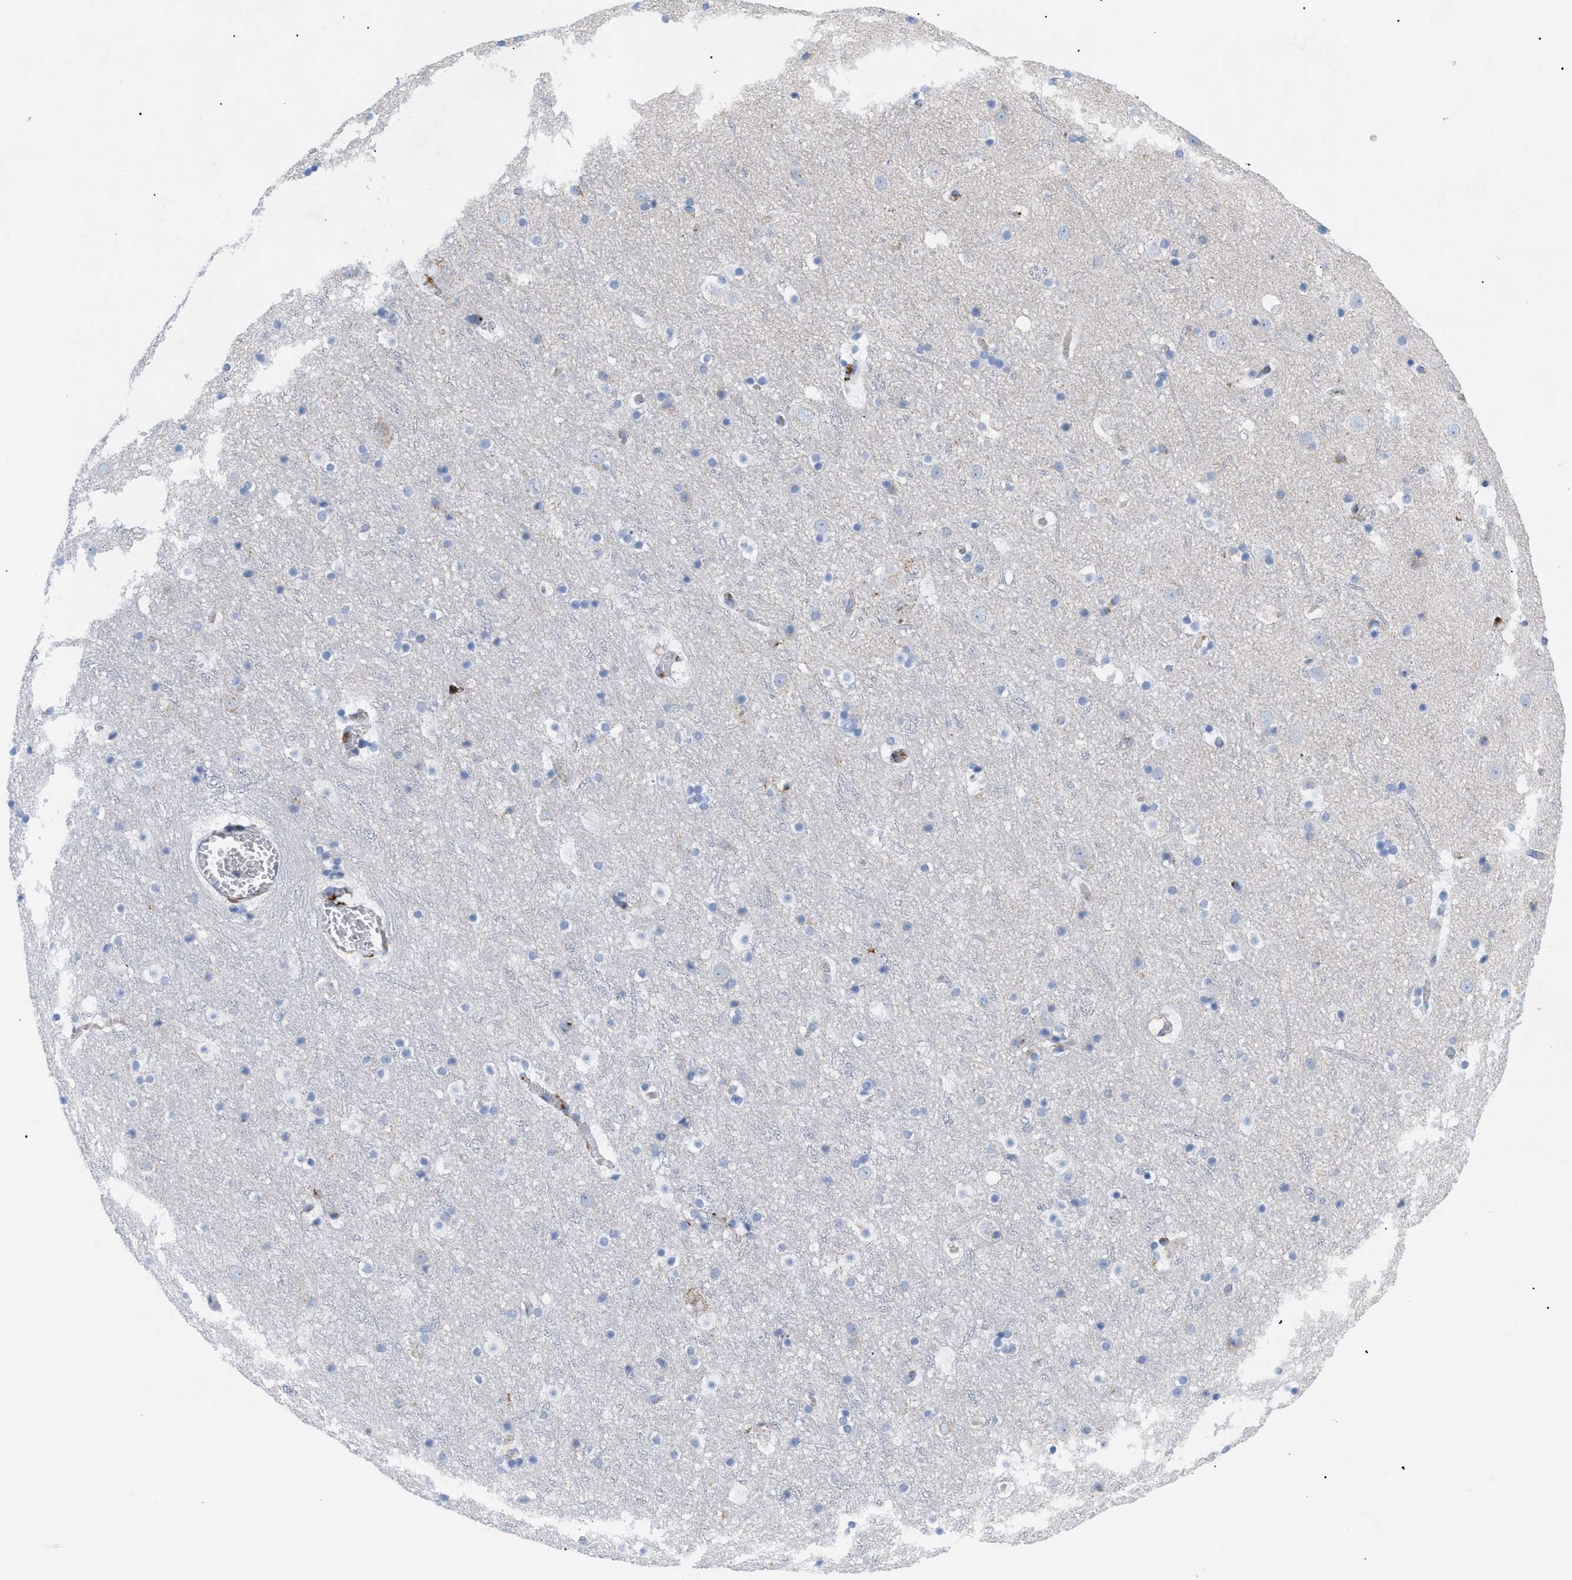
{"staining": {"intensity": "negative", "quantity": "none", "location": "none"}, "tissue": "cerebral cortex", "cell_type": "Endothelial cells", "image_type": "normal", "snomed": [{"axis": "morphology", "description": "Normal tissue, NOS"}, {"axis": "topography", "description": "Cerebral cortex"}], "caption": "IHC image of benign cerebral cortex: cerebral cortex stained with DAB (3,3'-diaminobenzidine) demonstrates no significant protein expression in endothelial cells.", "gene": "DRAM2", "patient": {"sex": "male", "age": 45}}